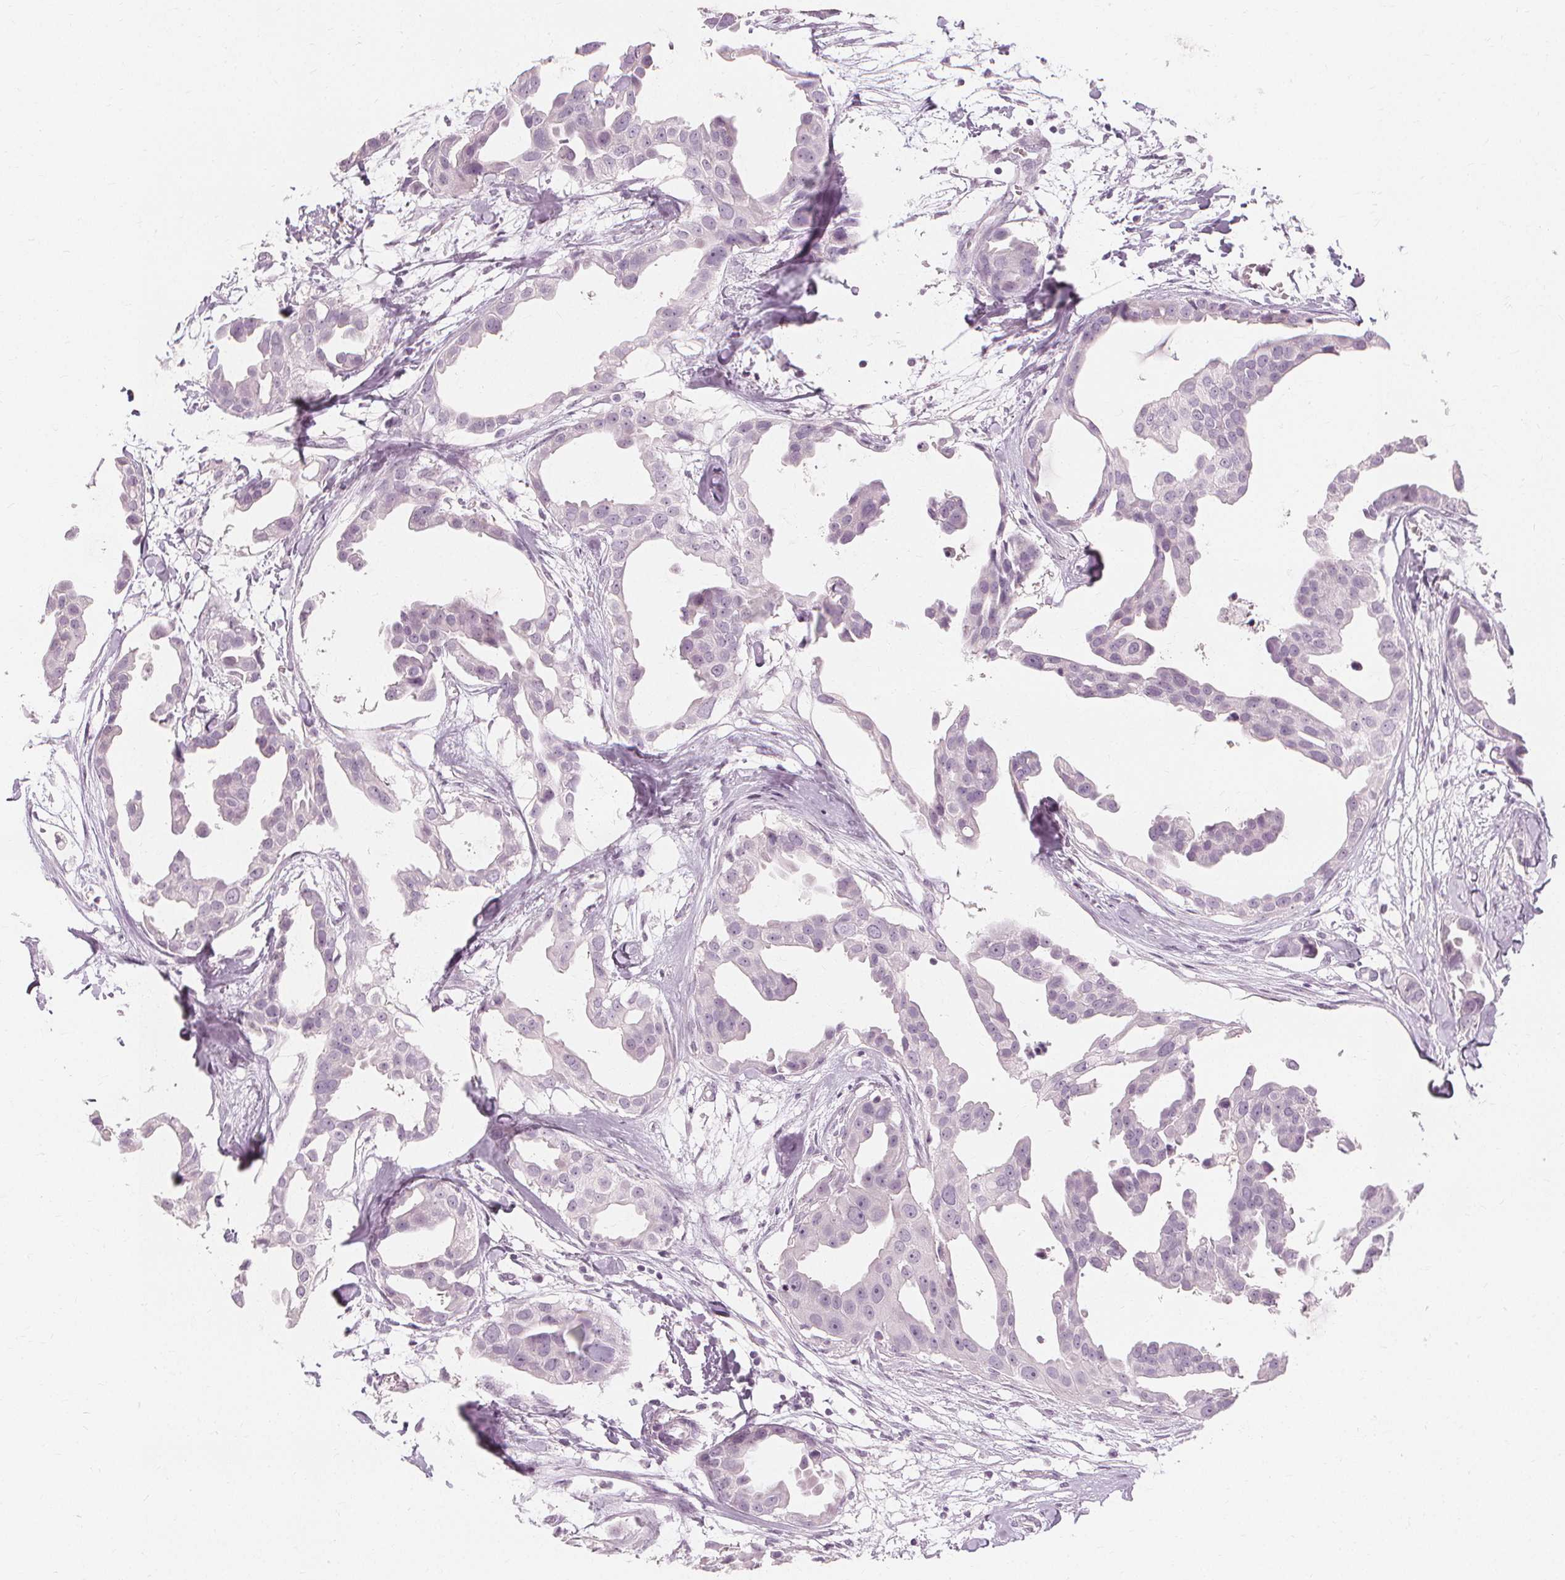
{"staining": {"intensity": "negative", "quantity": "none", "location": "none"}, "tissue": "breast cancer", "cell_type": "Tumor cells", "image_type": "cancer", "snomed": [{"axis": "morphology", "description": "Duct carcinoma"}, {"axis": "topography", "description": "Breast"}], "caption": "Protein analysis of breast intraductal carcinoma exhibits no significant staining in tumor cells.", "gene": "MUC12", "patient": {"sex": "female", "age": 38}}